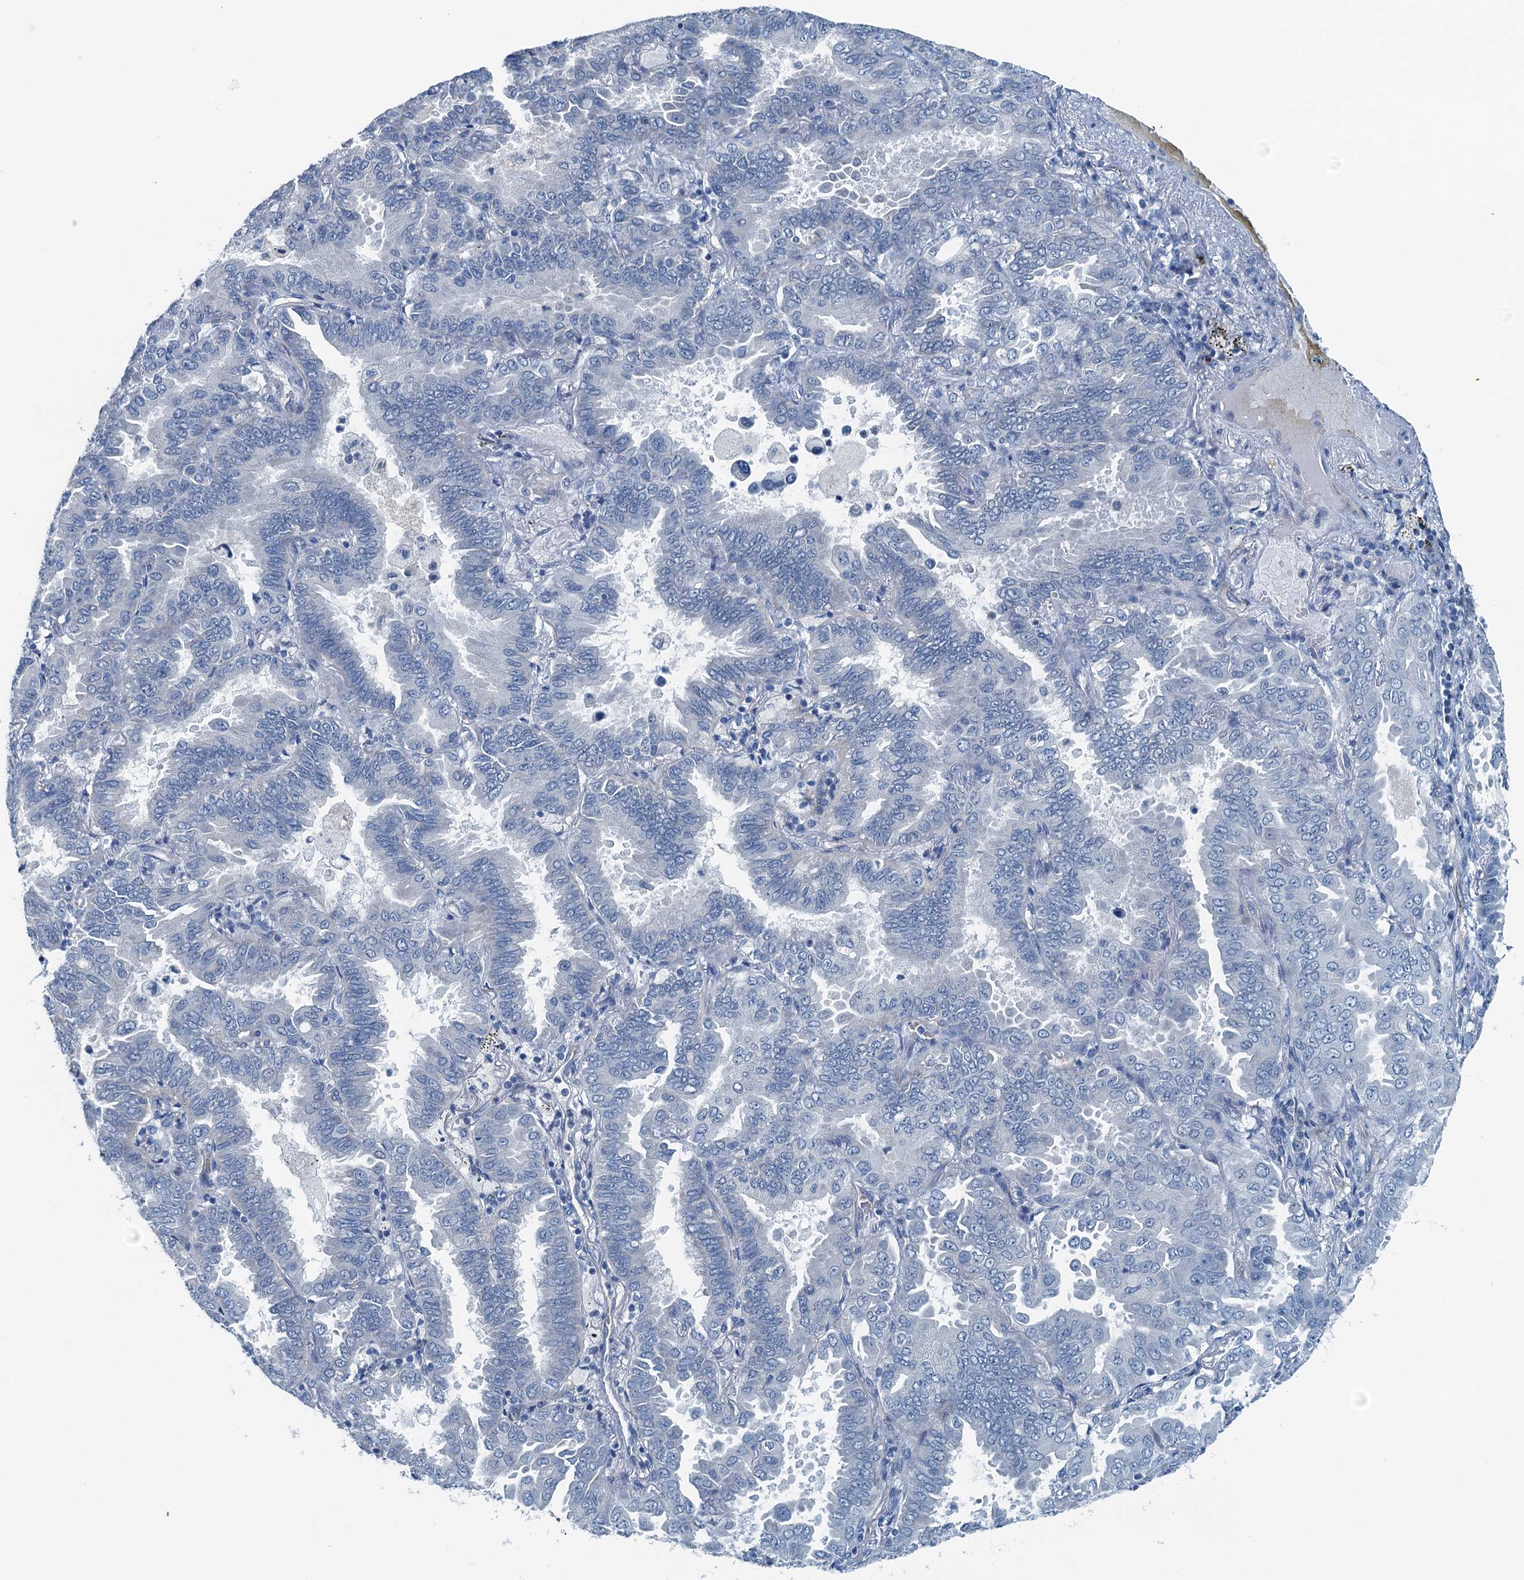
{"staining": {"intensity": "negative", "quantity": "none", "location": "none"}, "tissue": "lung cancer", "cell_type": "Tumor cells", "image_type": "cancer", "snomed": [{"axis": "morphology", "description": "Adenocarcinoma, NOS"}, {"axis": "topography", "description": "Lung"}], "caption": "An IHC photomicrograph of adenocarcinoma (lung) is shown. There is no staining in tumor cells of adenocarcinoma (lung).", "gene": "GFOD2", "patient": {"sex": "male", "age": 64}}